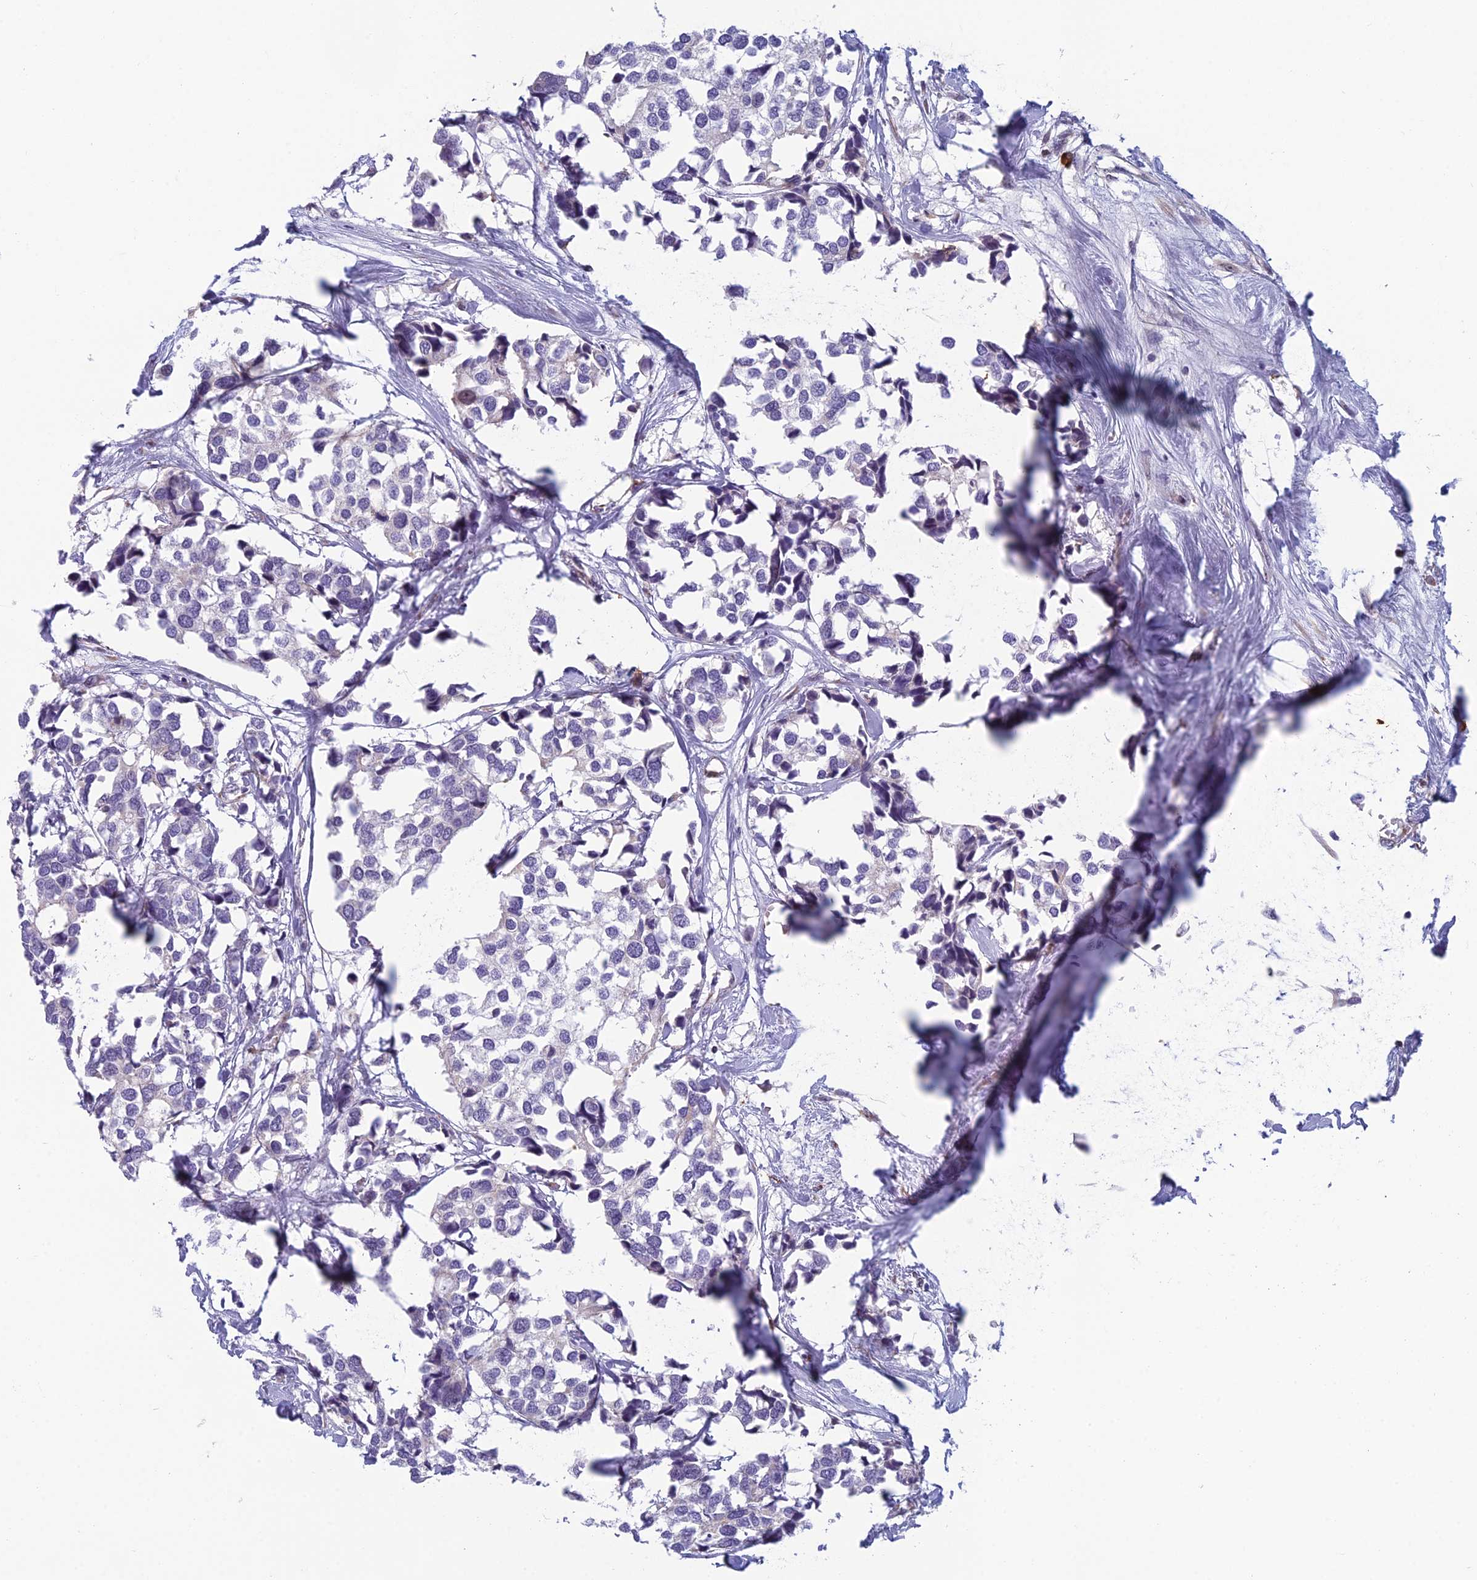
{"staining": {"intensity": "negative", "quantity": "none", "location": "none"}, "tissue": "breast cancer", "cell_type": "Tumor cells", "image_type": "cancer", "snomed": [{"axis": "morphology", "description": "Duct carcinoma"}, {"axis": "topography", "description": "Breast"}], "caption": "IHC of breast infiltrating ductal carcinoma reveals no positivity in tumor cells.", "gene": "NOC2L", "patient": {"sex": "female", "age": 83}}